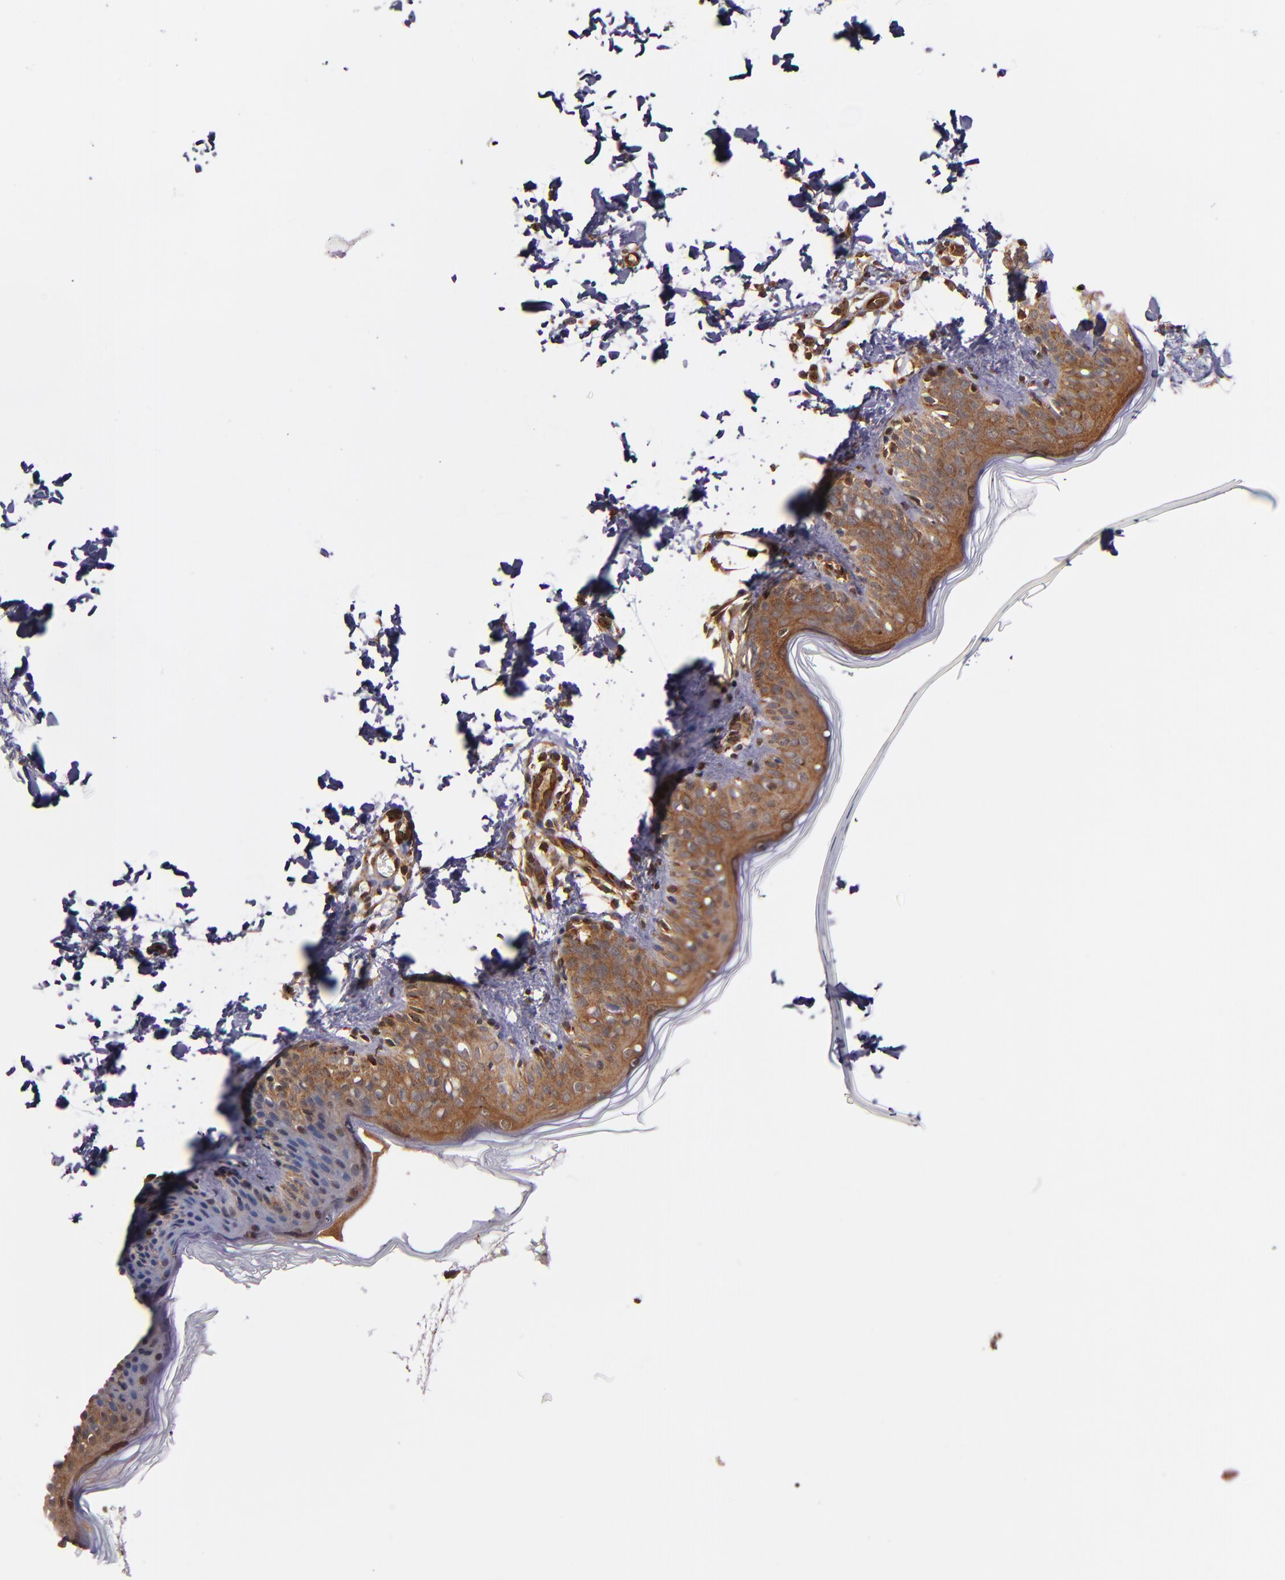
{"staining": {"intensity": "strong", "quantity": ">75%", "location": "cytoplasmic/membranous,nuclear"}, "tissue": "skin", "cell_type": "Fibroblasts", "image_type": "normal", "snomed": [{"axis": "morphology", "description": "Normal tissue, NOS"}, {"axis": "topography", "description": "Skin"}], "caption": "Immunohistochemical staining of unremarkable human skin exhibits >75% levels of strong cytoplasmic/membranous,nuclear protein positivity in approximately >75% of fibroblasts. (DAB (3,3'-diaminobenzidine) IHC with brightfield microscopy, high magnification).", "gene": "STX8", "patient": {"sex": "female", "age": 4}}